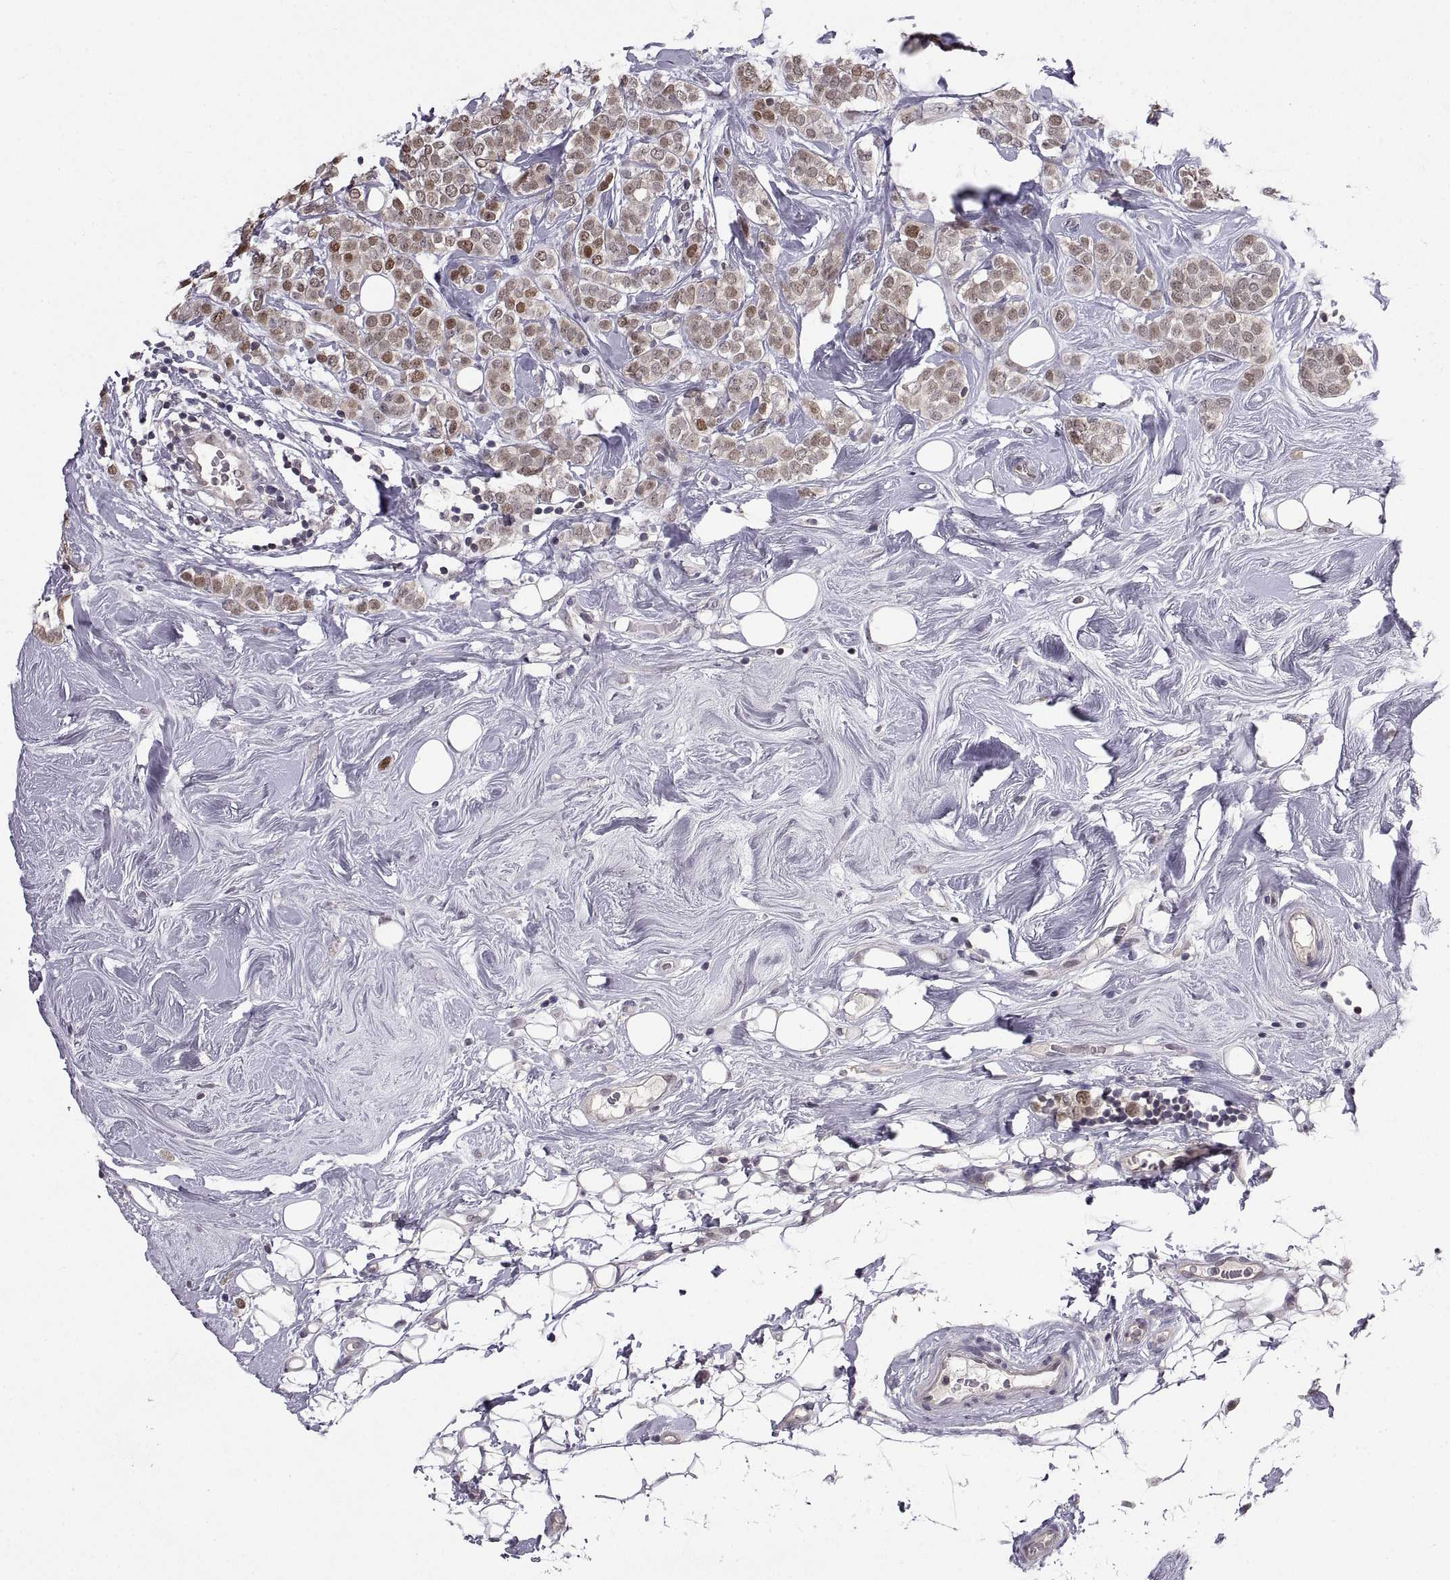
{"staining": {"intensity": "moderate", "quantity": "<25%", "location": "nuclear"}, "tissue": "breast cancer", "cell_type": "Tumor cells", "image_type": "cancer", "snomed": [{"axis": "morphology", "description": "Lobular carcinoma"}, {"axis": "topography", "description": "Breast"}], "caption": "This is an image of IHC staining of breast cancer, which shows moderate expression in the nuclear of tumor cells.", "gene": "CHFR", "patient": {"sex": "female", "age": 49}}